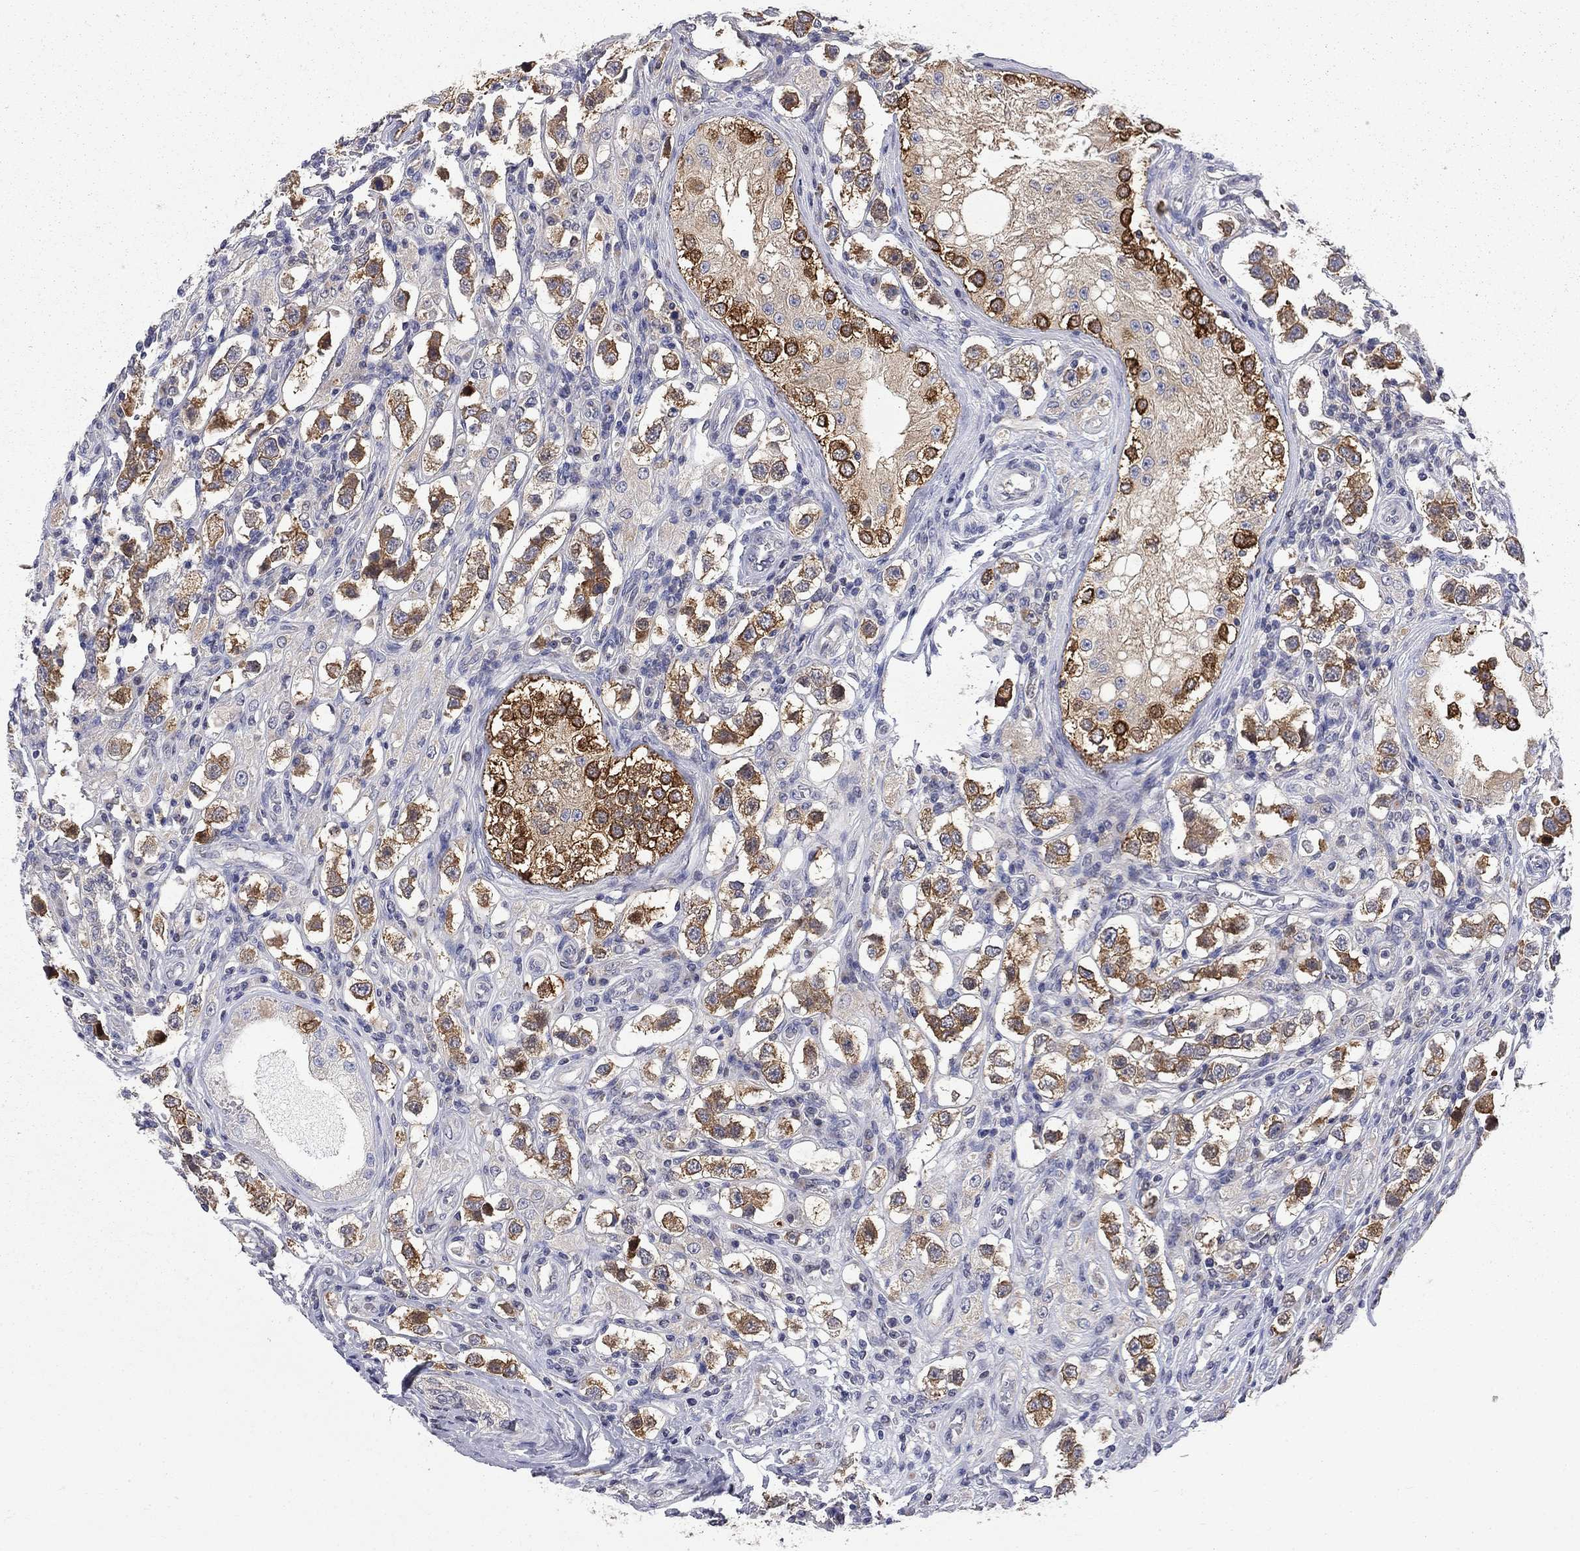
{"staining": {"intensity": "strong", "quantity": ">75%", "location": "cytoplasmic/membranous"}, "tissue": "testis cancer", "cell_type": "Tumor cells", "image_type": "cancer", "snomed": [{"axis": "morphology", "description": "Seminoma, NOS"}, {"axis": "topography", "description": "Testis"}], "caption": "Immunohistochemistry (IHC) (DAB (3,3'-diaminobenzidine)) staining of testis cancer (seminoma) demonstrates strong cytoplasmic/membranous protein positivity in about >75% of tumor cells.", "gene": "GALNT8", "patient": {"sex": "male", "age": 37}}